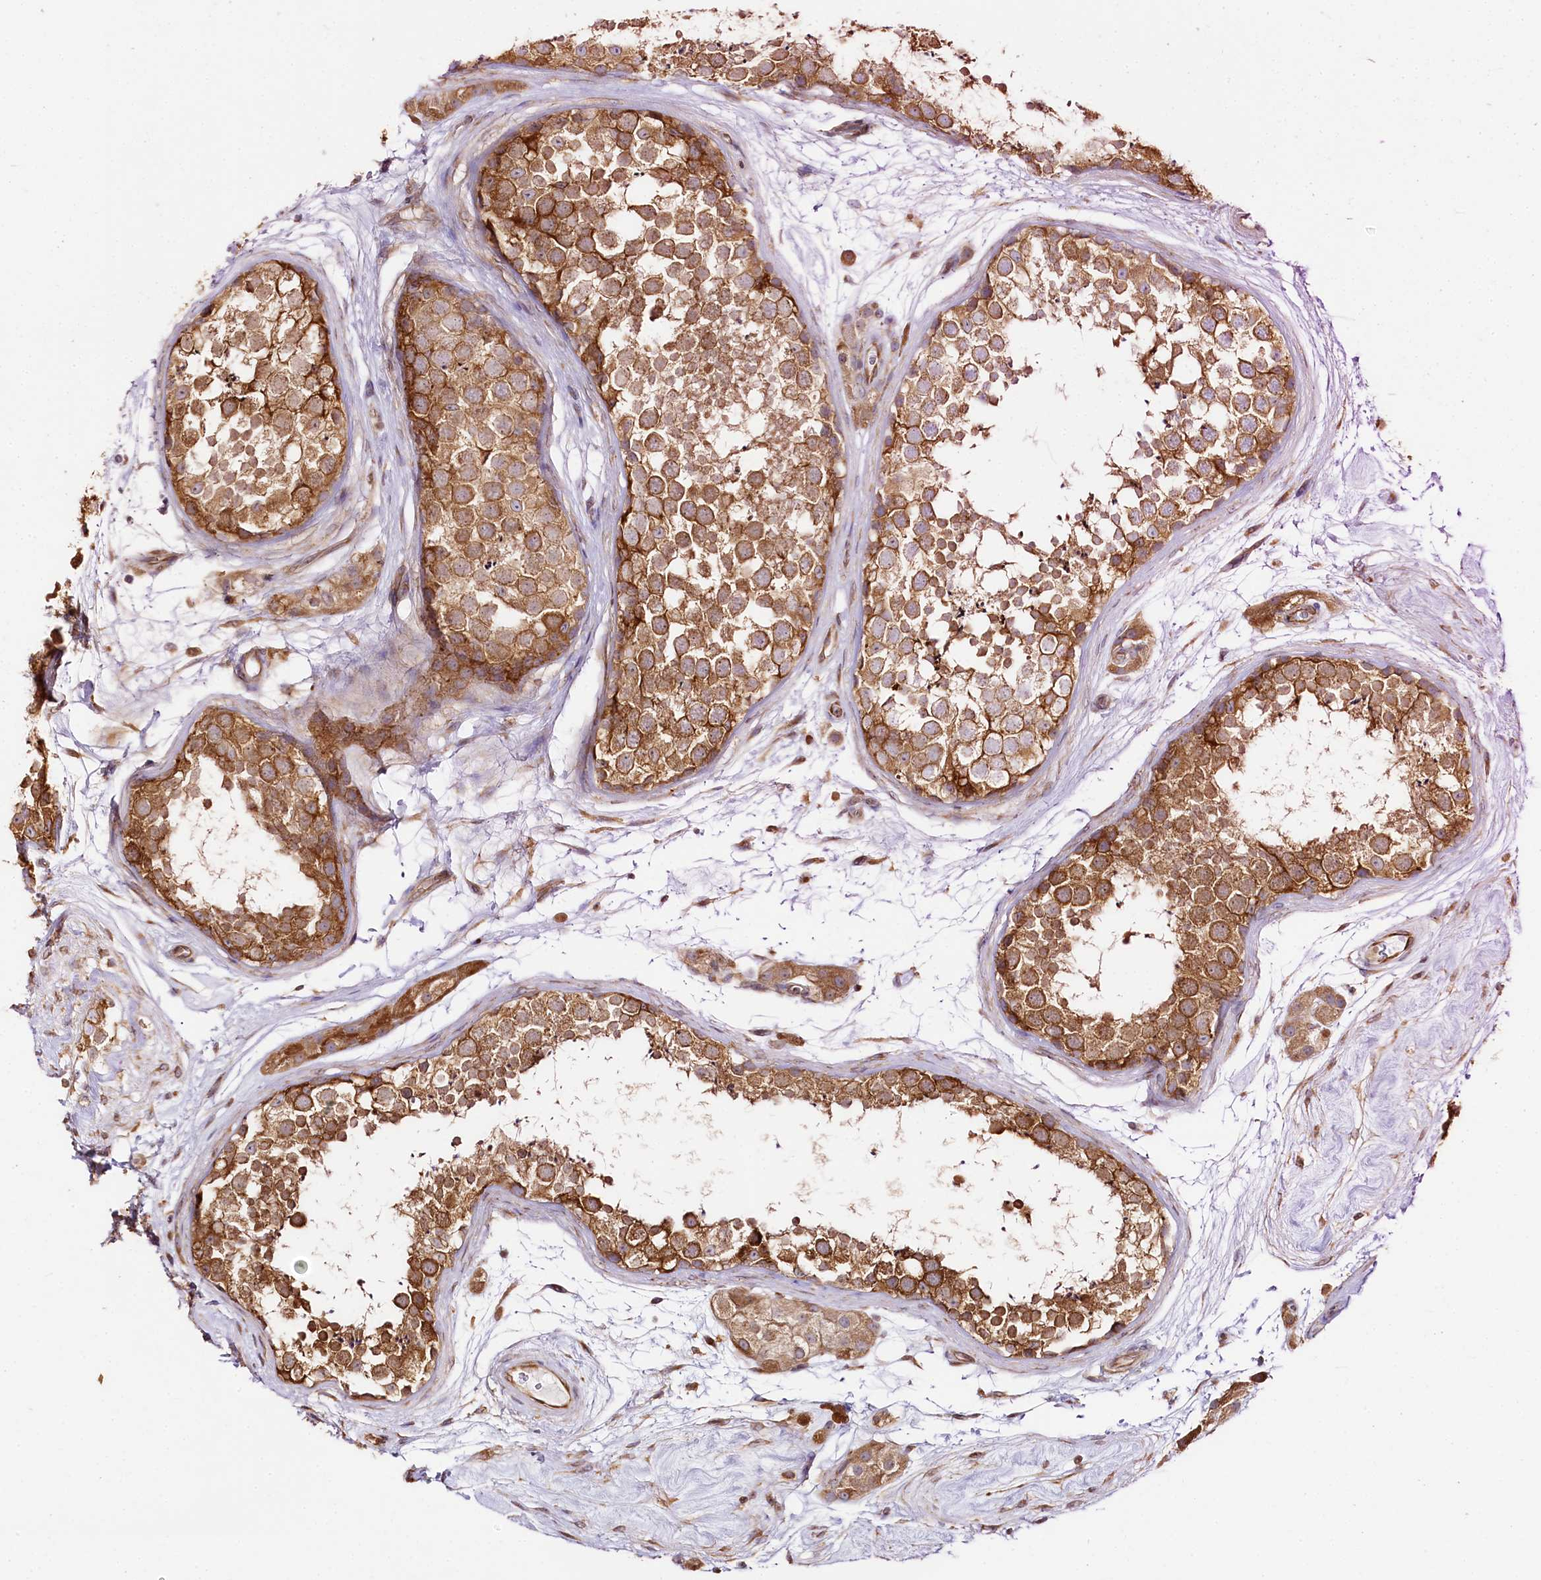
{"staining": {"intensity": "moderate", "quantity": ">75%", "location": "cytoplasmic/membranous"}, "tissue": "testis", "cell_type": "Cells in seminiferous ducts", "image_type": "normal", "snomed": [{"axis": "morphology", "description": "Normal tissue, NOS"}, {"axis": "topography", "description": "Testis"}], "caption": "IHC staining of benign testis, which displays medium levels of moderate cytoplasmic/membranous staining in approximately >75% of cells in seminiferous ducts indicating moderate cytoplasmic/membranous protein positivity. The staining was performed using DAB (3,3'-diaminobenzidine) (brown) for protein detection and nuclei were counterstained in hematoxylin (blue).", "gene": "CNPY2", "patient": {"sex": "male", "age": 56}}